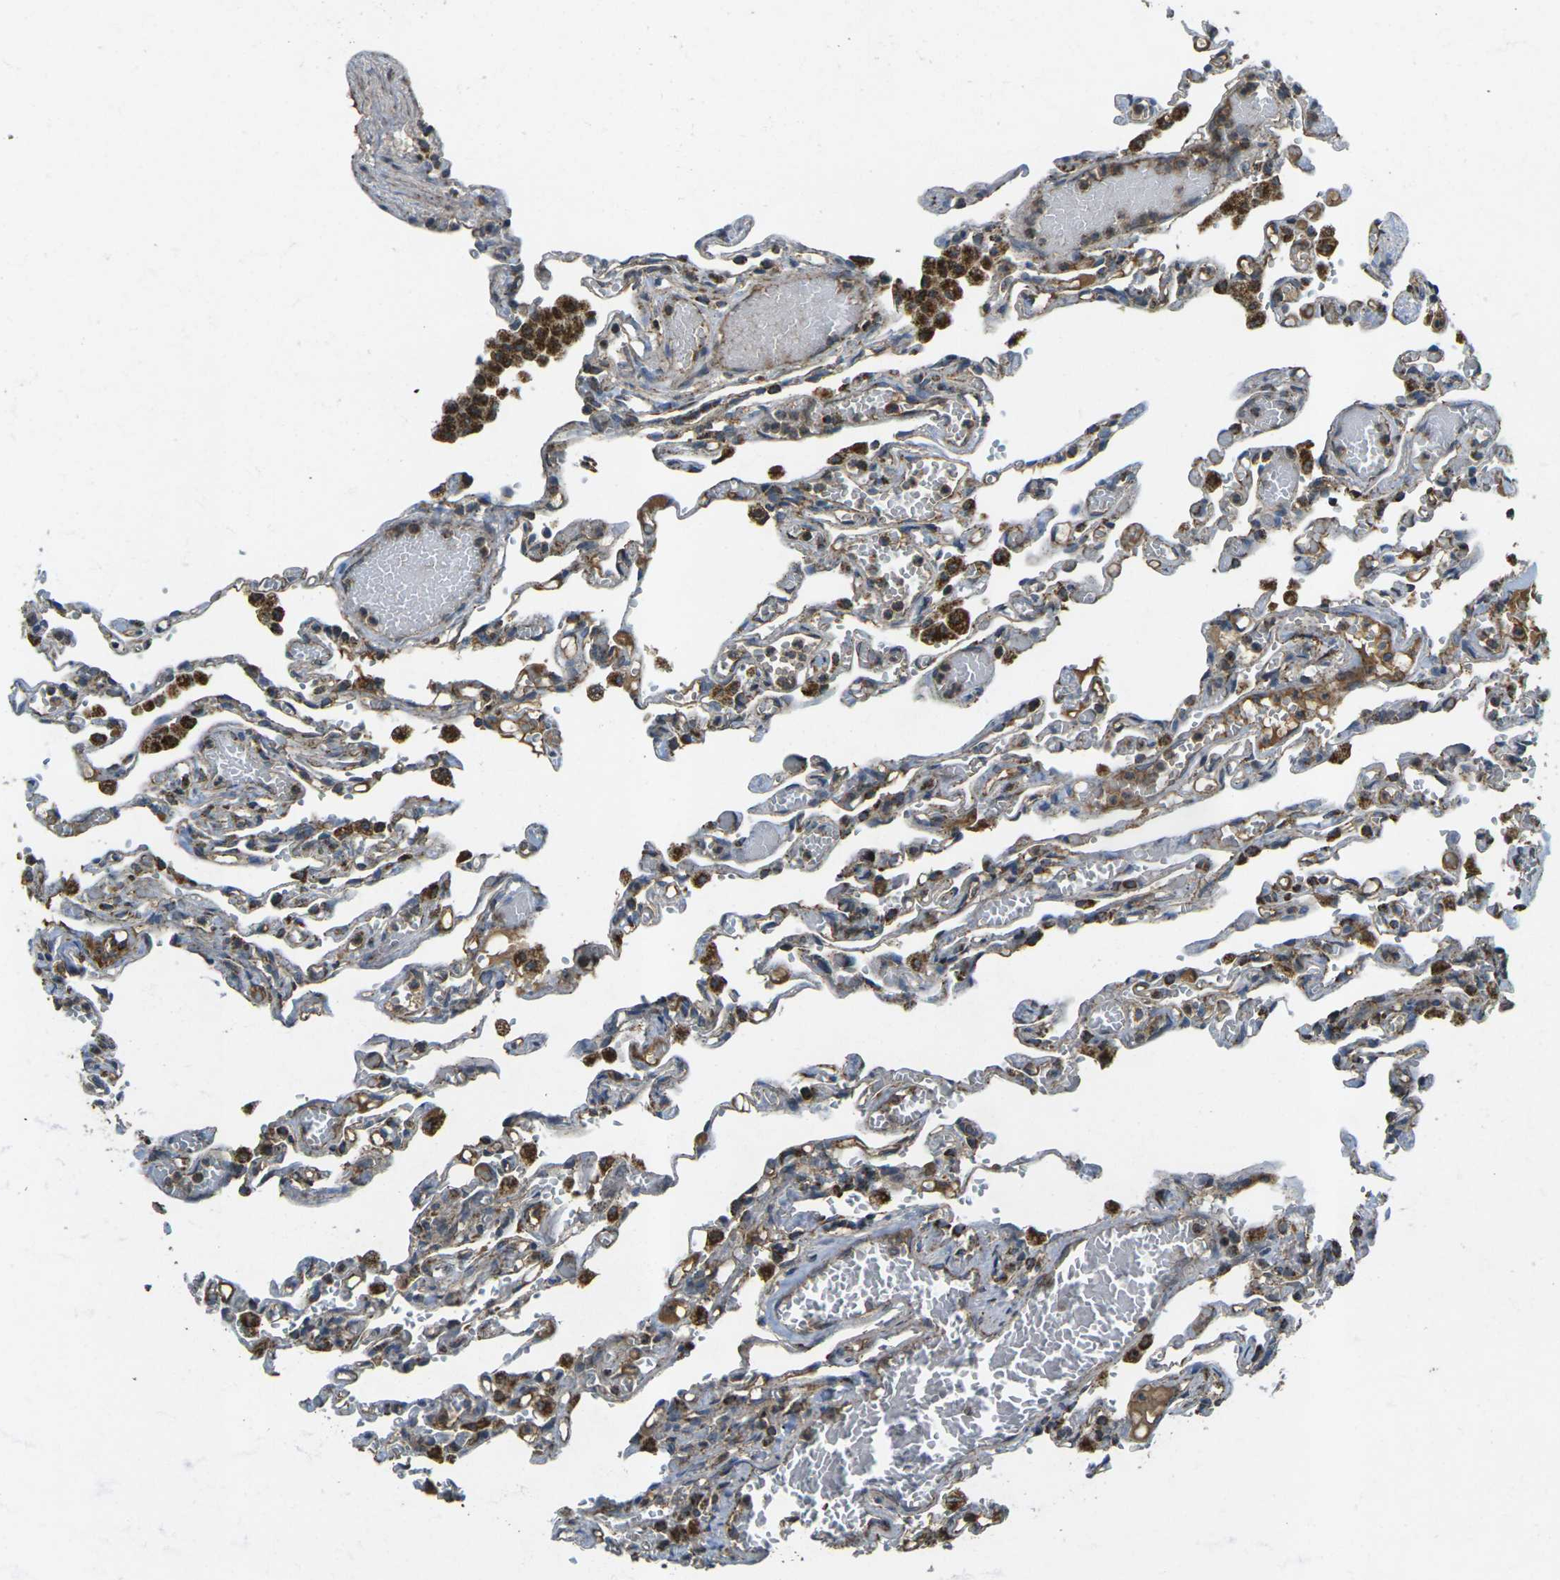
{"staining": {"intensity": "moderate", "quantity": ">75%", "location": "cytoplasmic/membranous"}, "tissue": "lung", "cell_type": "Alveolar cells", "image_type": "normal", "snomed": [{"axis": "morphology", "description": "Normal tissue, NOS"}, {"axis": "topography", "description": "Lung"}], "caption": "Lung stained with immunohistochemistry (IHC) demonstrates moderate cytoplasmic/membranous expression in approximately >75% of alveolar cells.", "gene": "IGF1R", "patient": {"sex": "male", "age": 21}}